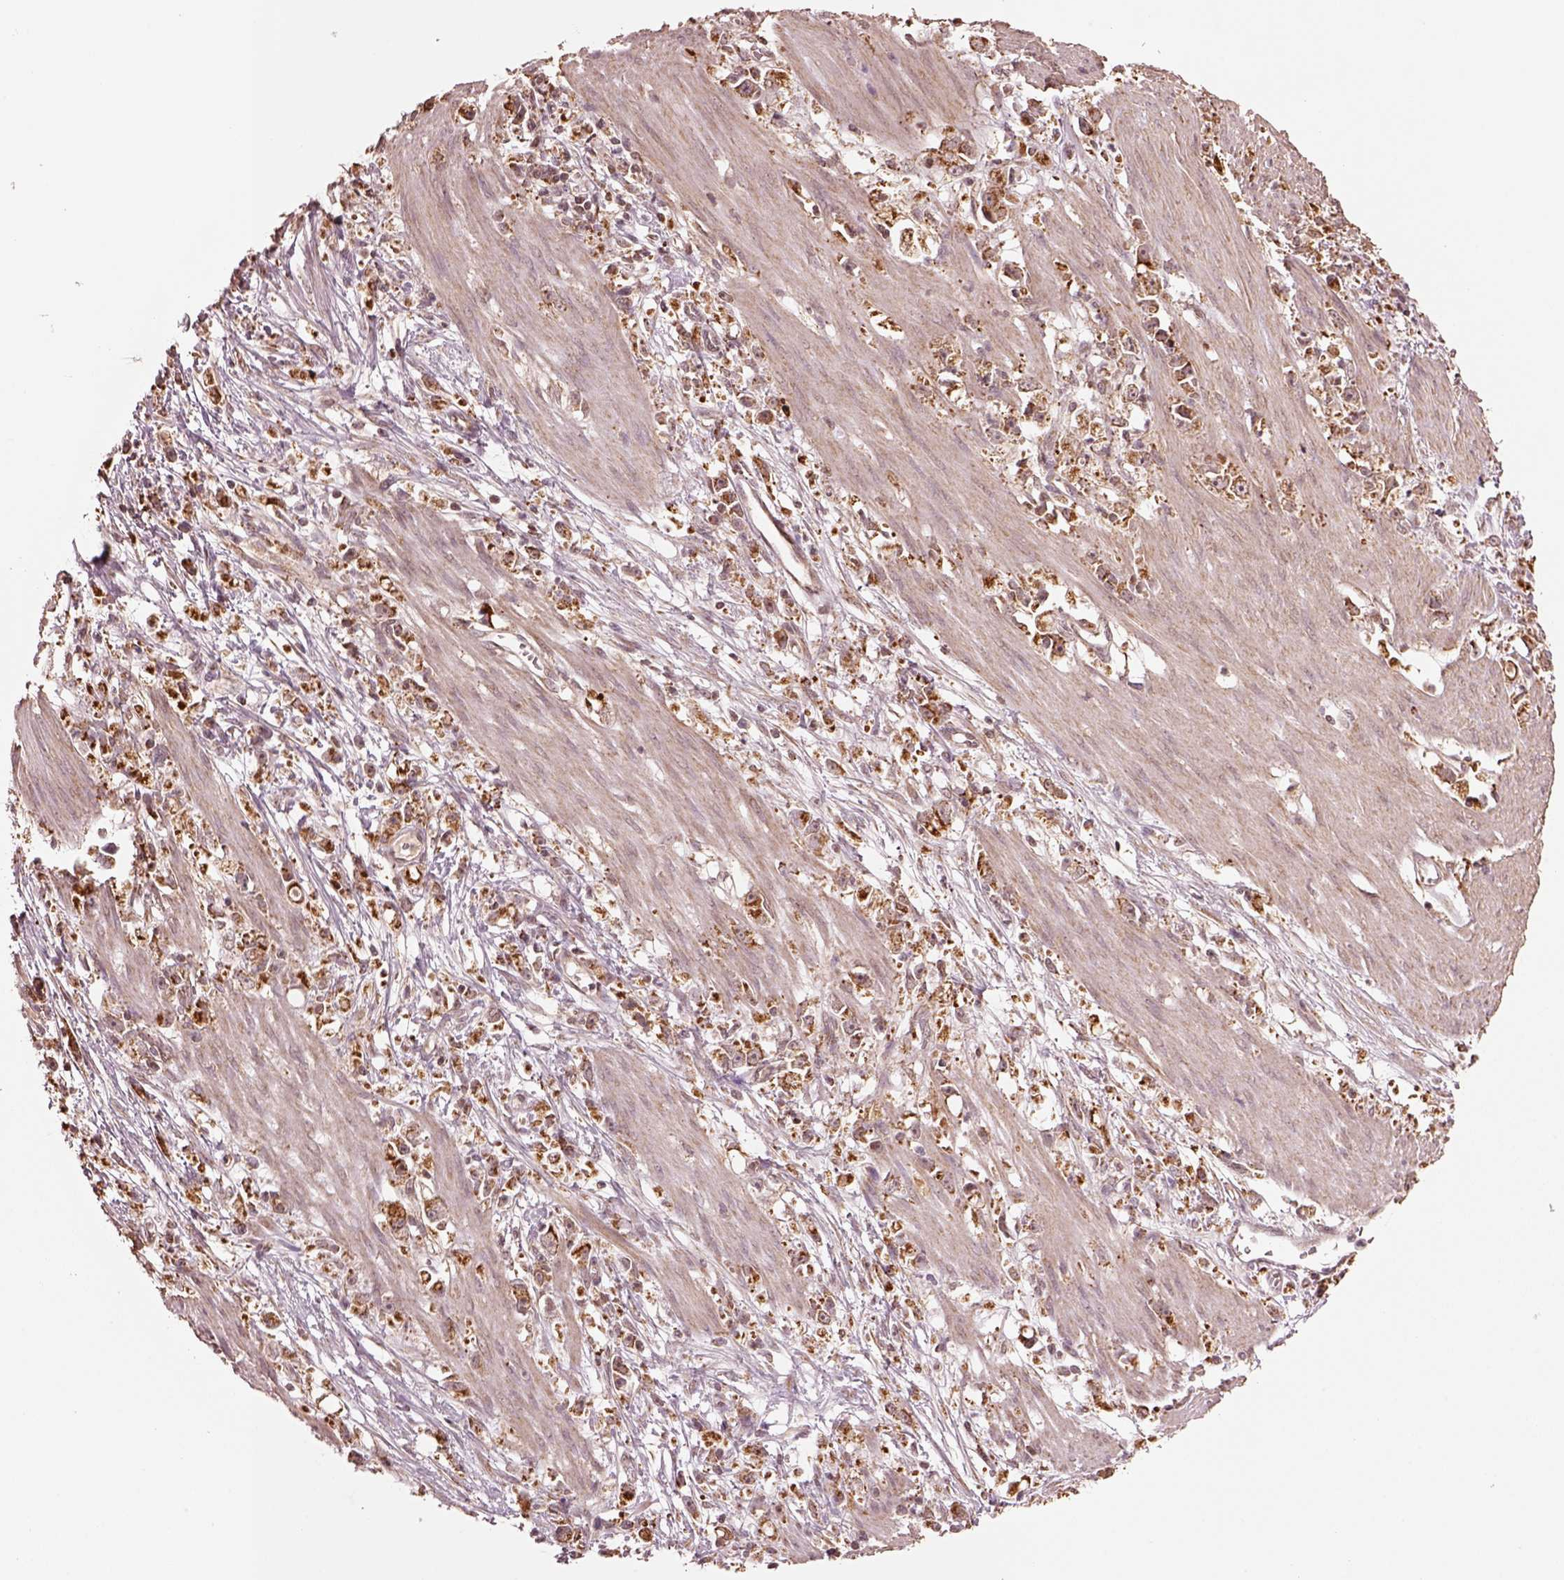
{"staining": {"intensity": "strong", "quantity": ">75%", "location": "cytoplasmic/membranous"}, "tissue": "stomach cancer", "cell_type": "Tumor cells", "image_type": "cancer", "snomed": [{"axis": "morphology", "description": "Adenocarcinoma, NOS"}, {"axis": "topography", "description": "Stomach"}], "caption": "Immunohistochemical staining of human stomach adenocarcinoma shows high levels of strong cytoplasmic/membranous staining in approximately >75% of tumor cells. (DAB (3,3'-diaminobenzidine) = brown stain, brightfield microscopy at high magnification).", "gene": "SEL1L3", "patient": {"sex": "female", "age": 59}}